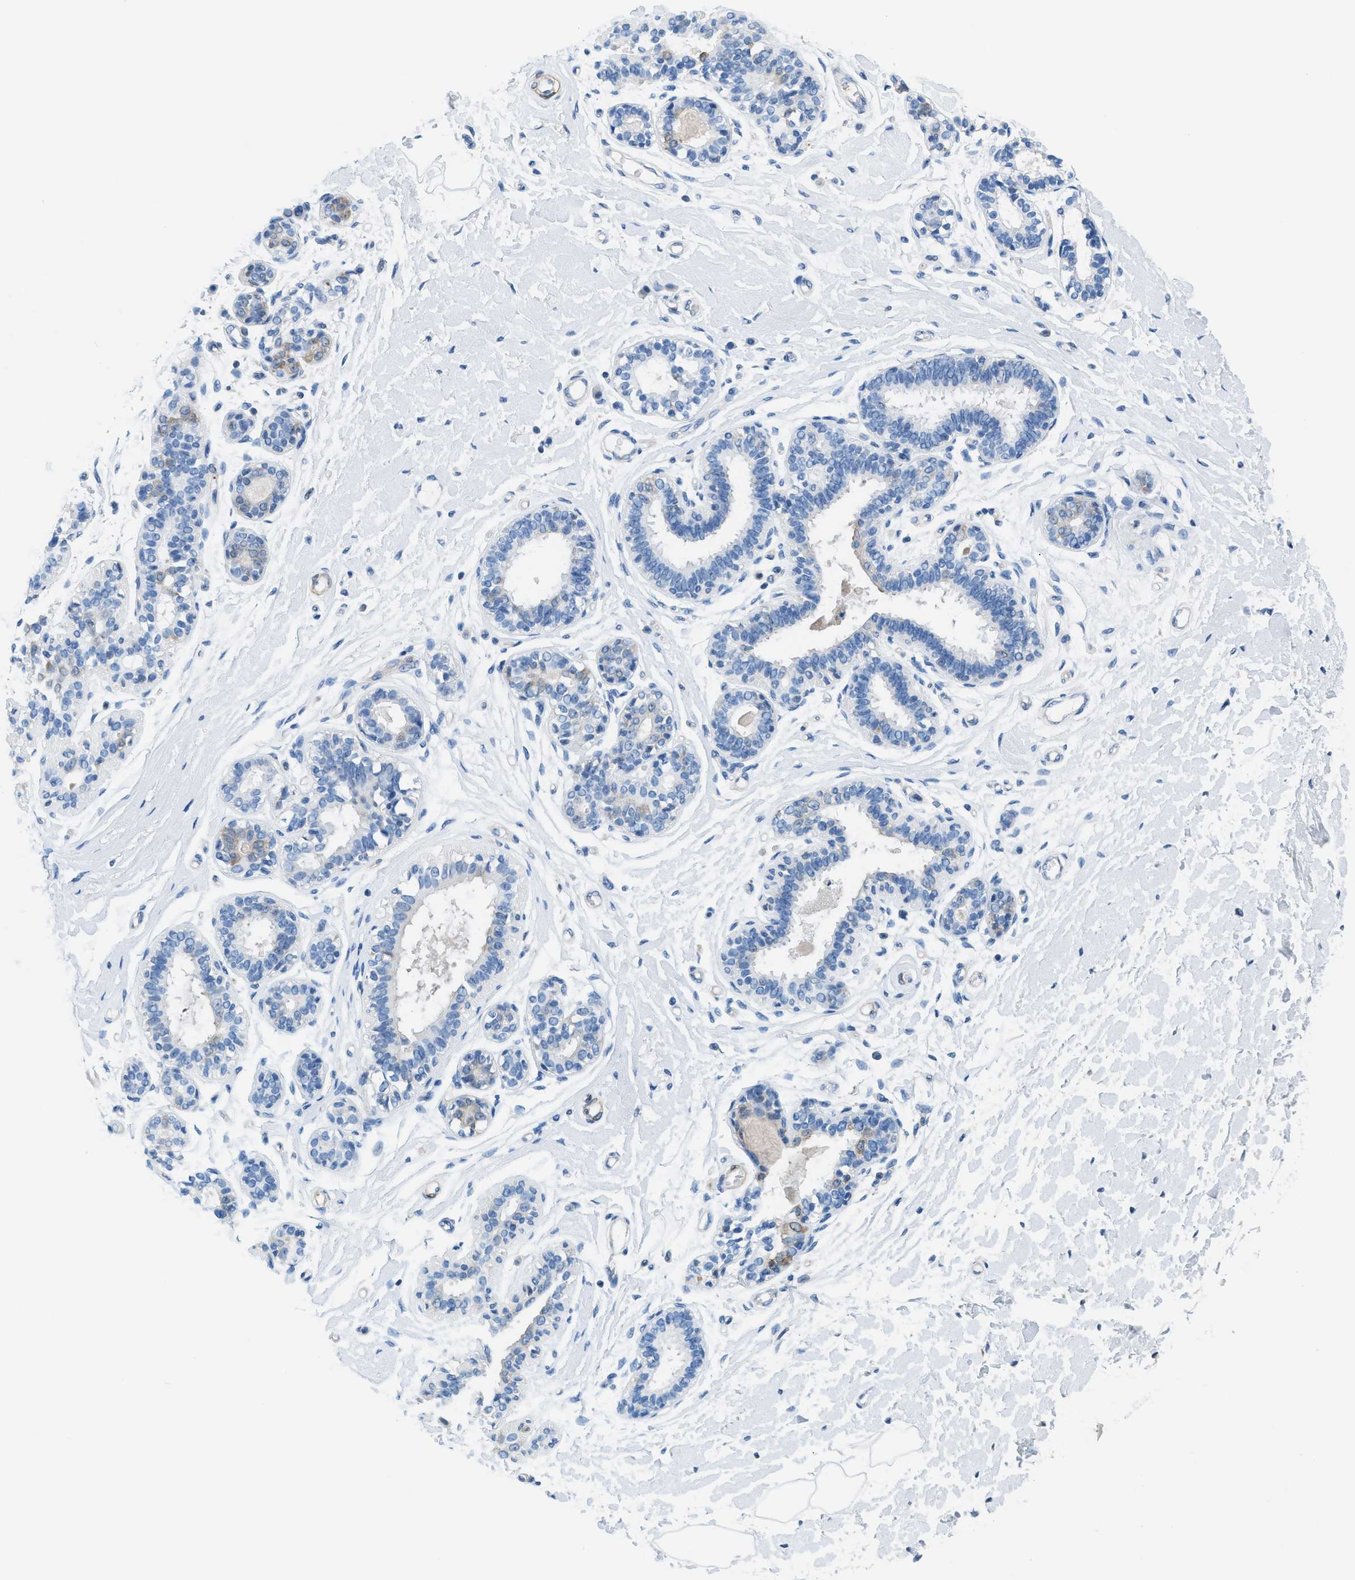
{"staining": {"intensity": "negative", "quantity": "none", "location": "none"}, "tissue": "breast", "cell_type": "Adipocytes", "image_type": "normal", "snomed": [{"axis": "morphology", "description": "Normal tissue, NOS"}, {"axis": "morphology", "description": "Lobular carcinoma"}, {"axis": "topography", "description": "Breast"}], "caption": "DAB immunohistochemical staining of benign breast displays no significant staining in adipocytes. The staining is performed using DAB (3,3'-diaminobenzidine) brown chromogen with nuclei counter-stained in using hematoxylin.", "gene": "MAPRE2", "patient": {"sex": "female", "age": 59}}